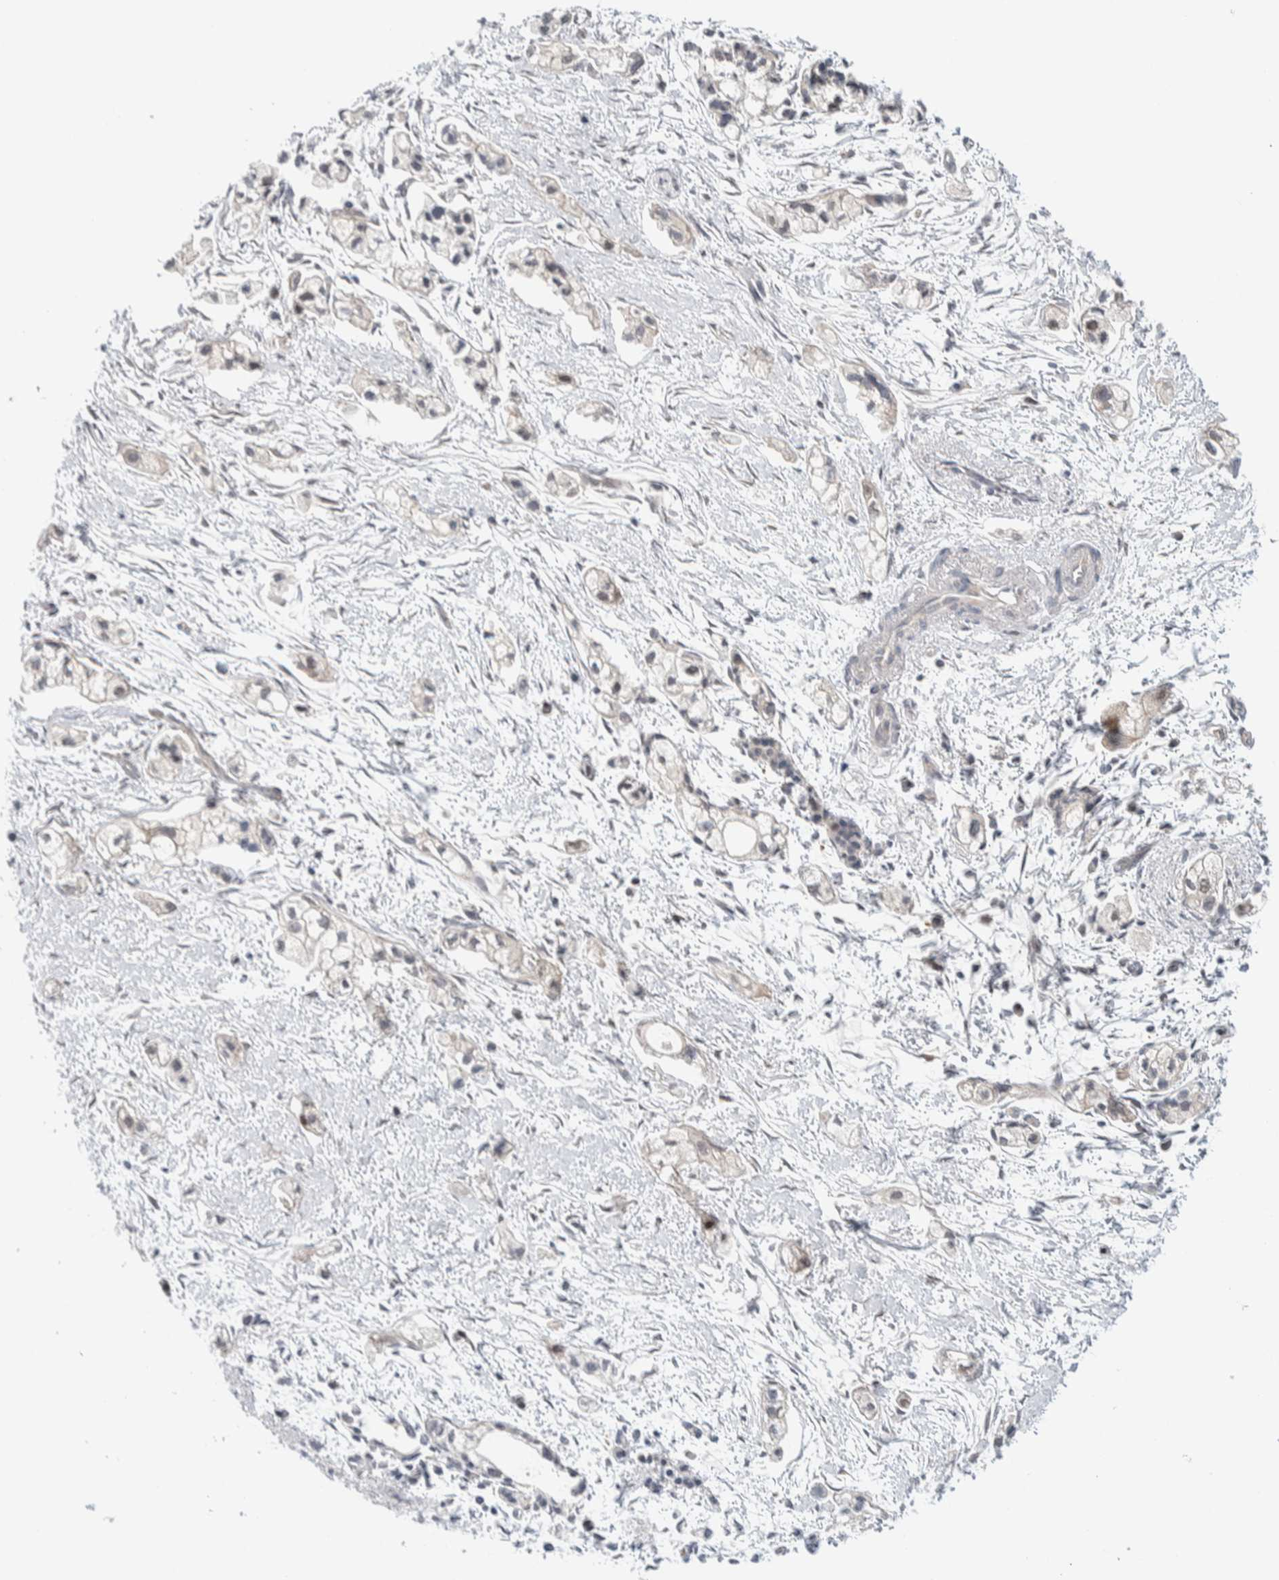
{"staining": {"intensity": "negative", "quantity": "none", "location": "none"}, "tissue": "pancreatic cancer", "cell_type": "Tumor cells", "image_type": "cancer", "snomed": [{"axis": "morphology", "description": "Adenocarcinoma, NOS"}, {"axis": "topography", "description": "Pancreas"}], "caption": "IHC photomicrograph of neoplastic tissue: pancreatic cancer stained with DAB (3,3'-diaminobenzidine) reveals no significant protein staining in tumor cells.", "gene": "NCR3LG1", "patient": {"sex": "male", "age": 74}}